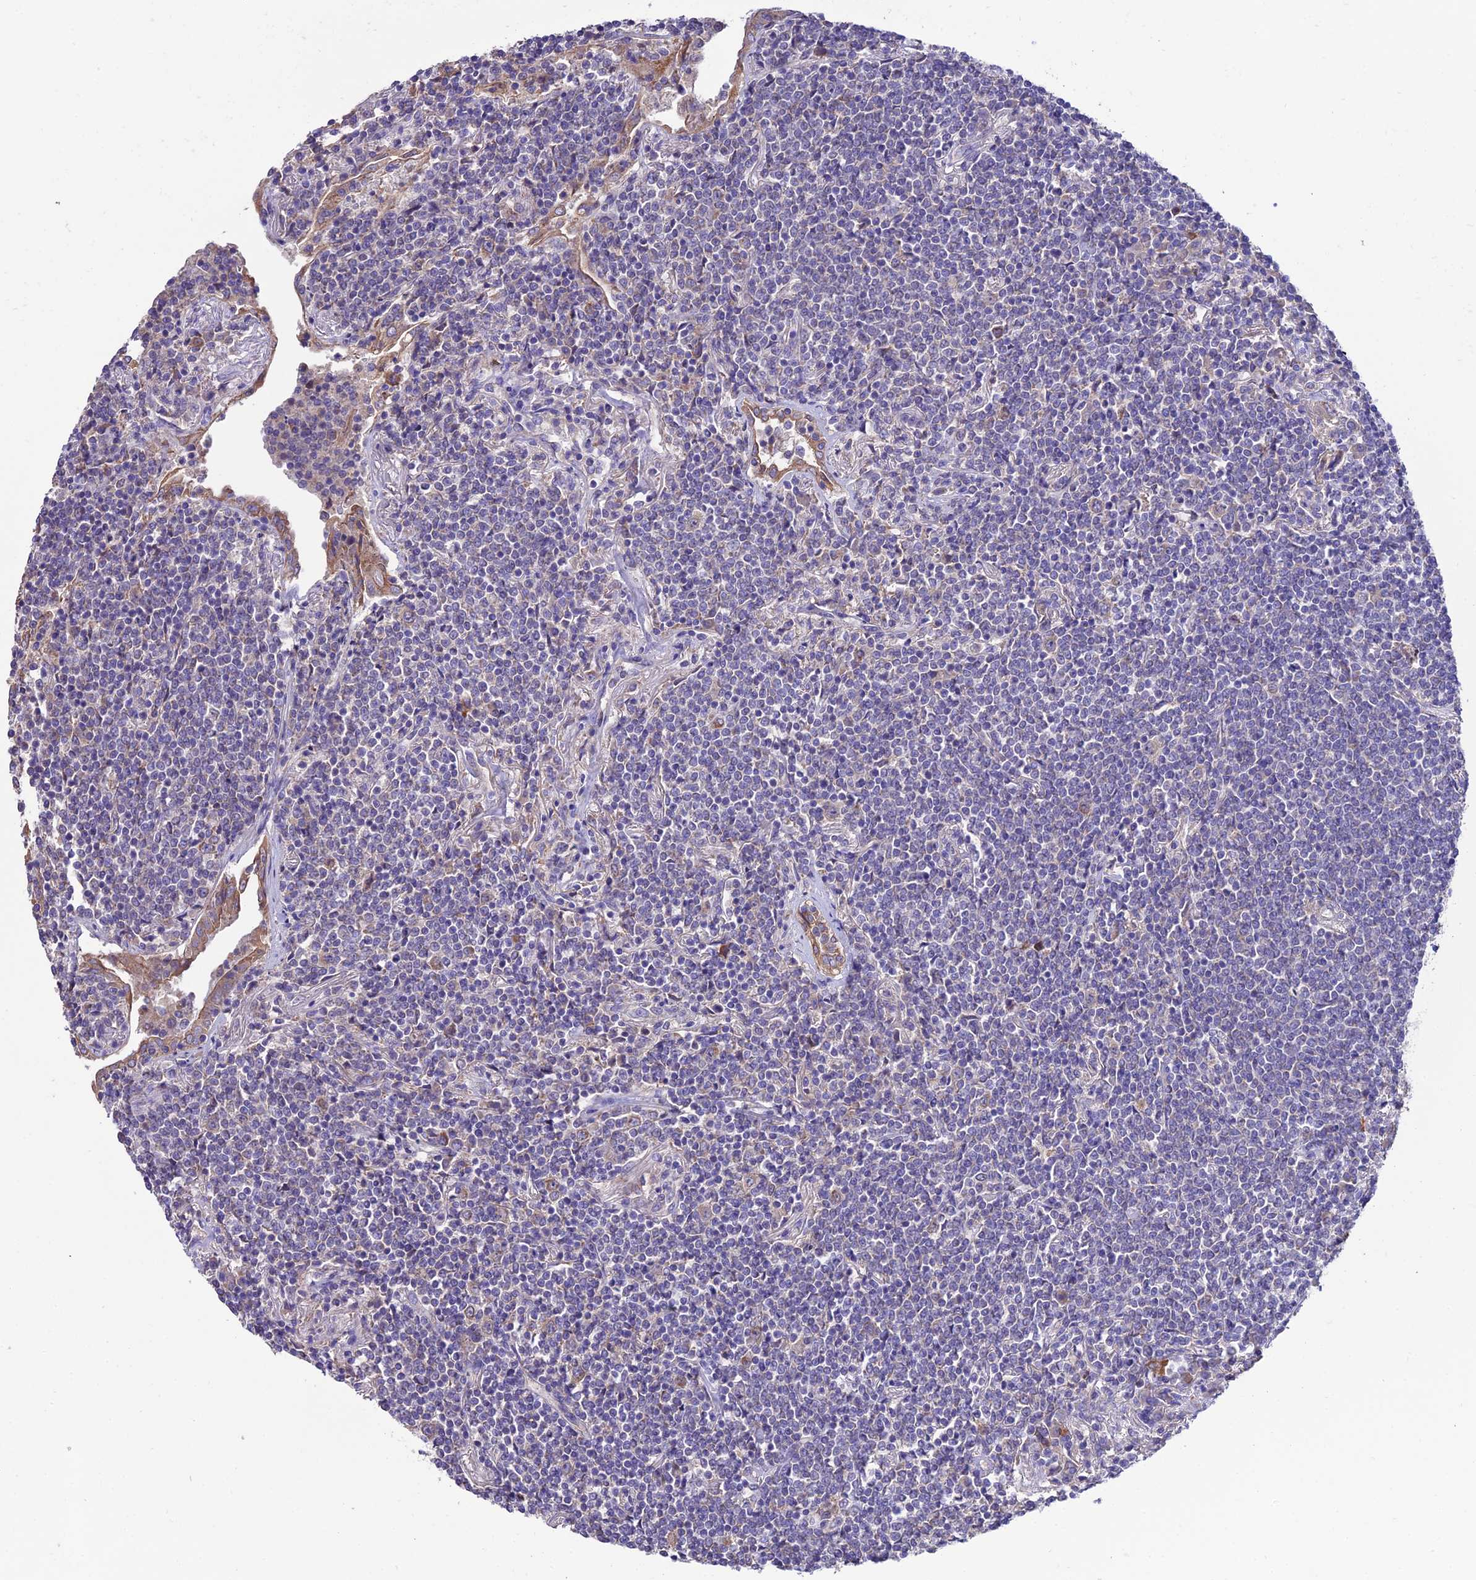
{"staining": {"intensity": "negative", "quantity": "none", "location": "none"}, "tissue": "lymphoma", "cell_type": "Tumor cells", "image_type": "cancer", "snomed": [{"axis": "morphology", "description": "Malignant lymphoma, non-Hodgkin's type, Low grade"}, {"axis": "topography", "description": "Lung"}], "caption": "Lymphoma stained for a protein using IHC exhibits no positivity tumor cells.", "gene": "HOGA1", "patient": {"sex": "female", "age": 71}}